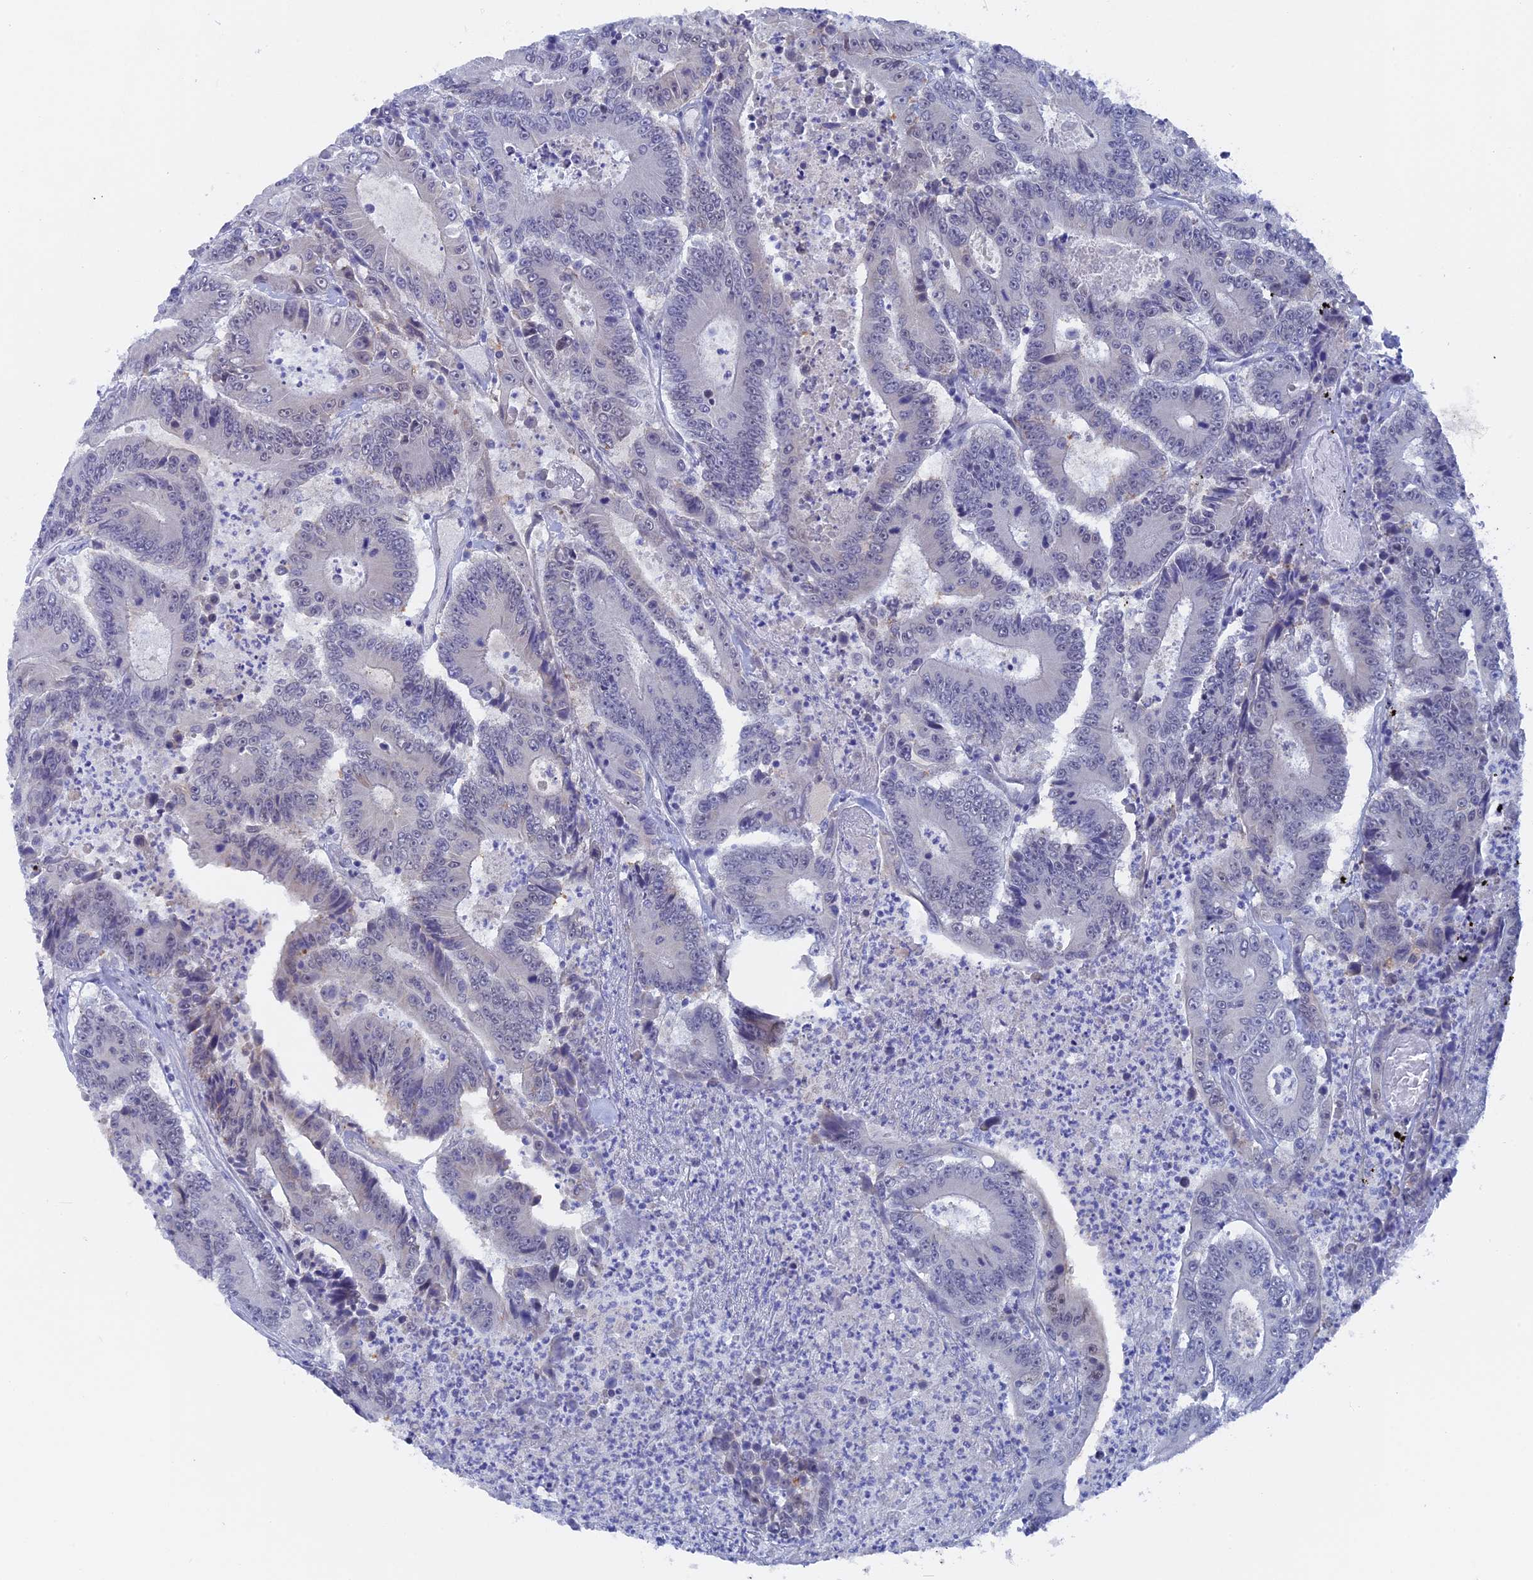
{"staining": {"intensity": "negative", "quantity": "none", "location": "none"}, "tissue": "colorectal cancer", "cell_type": "Tumor cells", "image_type": "cancer", "snomed": [{"axis": "morphology", "description": "Adenocarcinoma, NOS"}, {"axis": "topography", "description": "Colon"}], "caption": "High magnification brightfield microscopy of colorectal cancer (adenocarcinoma) stained with DAB (3,3'-diaminobenzidine) (brown) and counterstained with hematoxylin (blue): tumor cells show no significant expression.", "gene": "DACT3", "patient": {"sex": "male", "age": 83}}